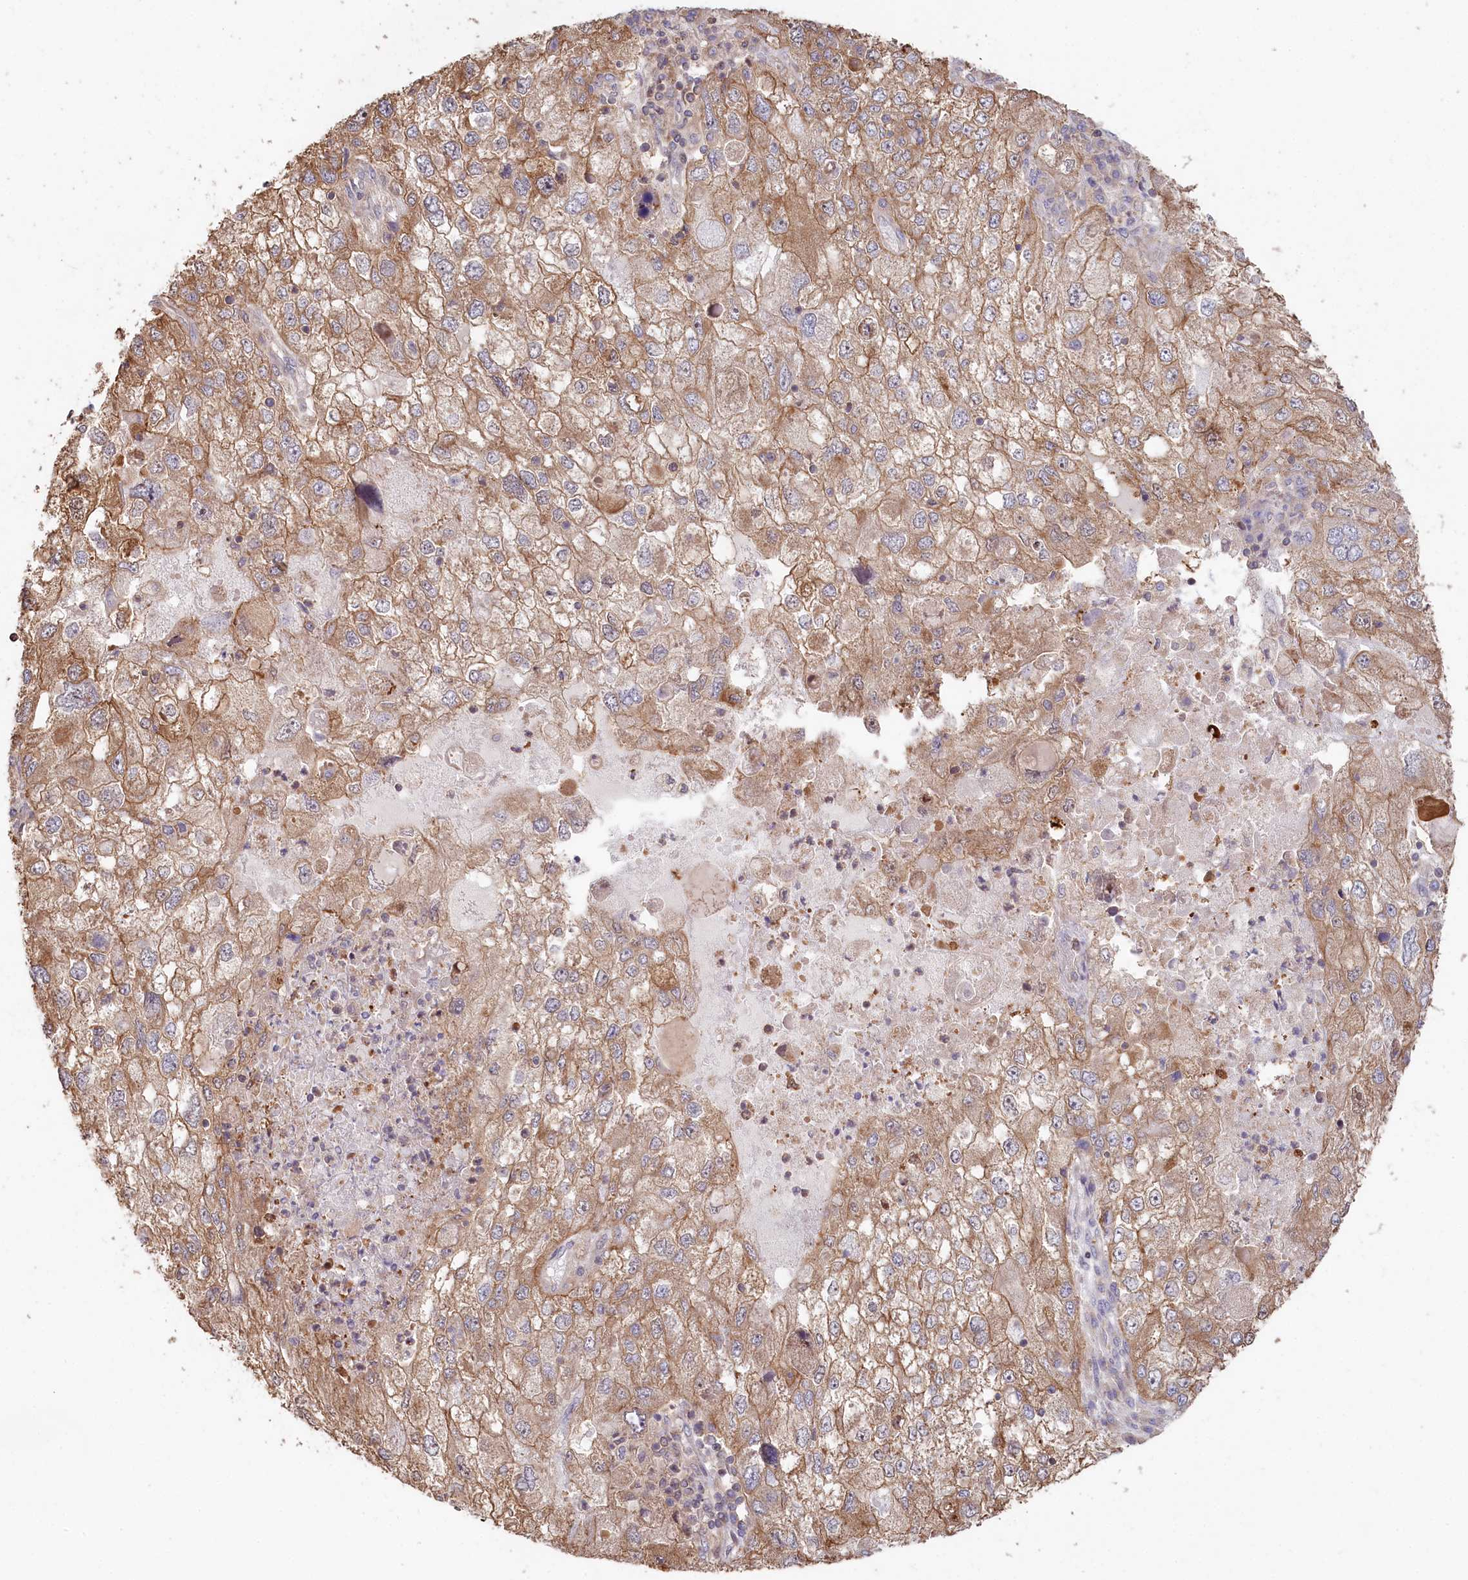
{"staining": {"intensity": "moderate", "quantity": ">75%", "location": "cytoplasmic/membranous"}, "tissue": "endometrial cancer", "cell_type": "Tumor cells", "image_type": "cancer", "snomed": [{"axis": "morphology", "description": "Adenocarcinoma, NOS"}, {"axis": "topography", "description": "Endometrium"}], "caption": "Endometrial adenocarcinoma tissue shows moderate cytoplasmic/membranous expression in approximately >75% of tumor cells The staining was performed using DAB to visualize the protein expression in brown, while the nuclei were stained in blue with hematoxylin (Magnification: 20x).", "gene": "HAL", "patient": {"sex": "female", "age": 49}}